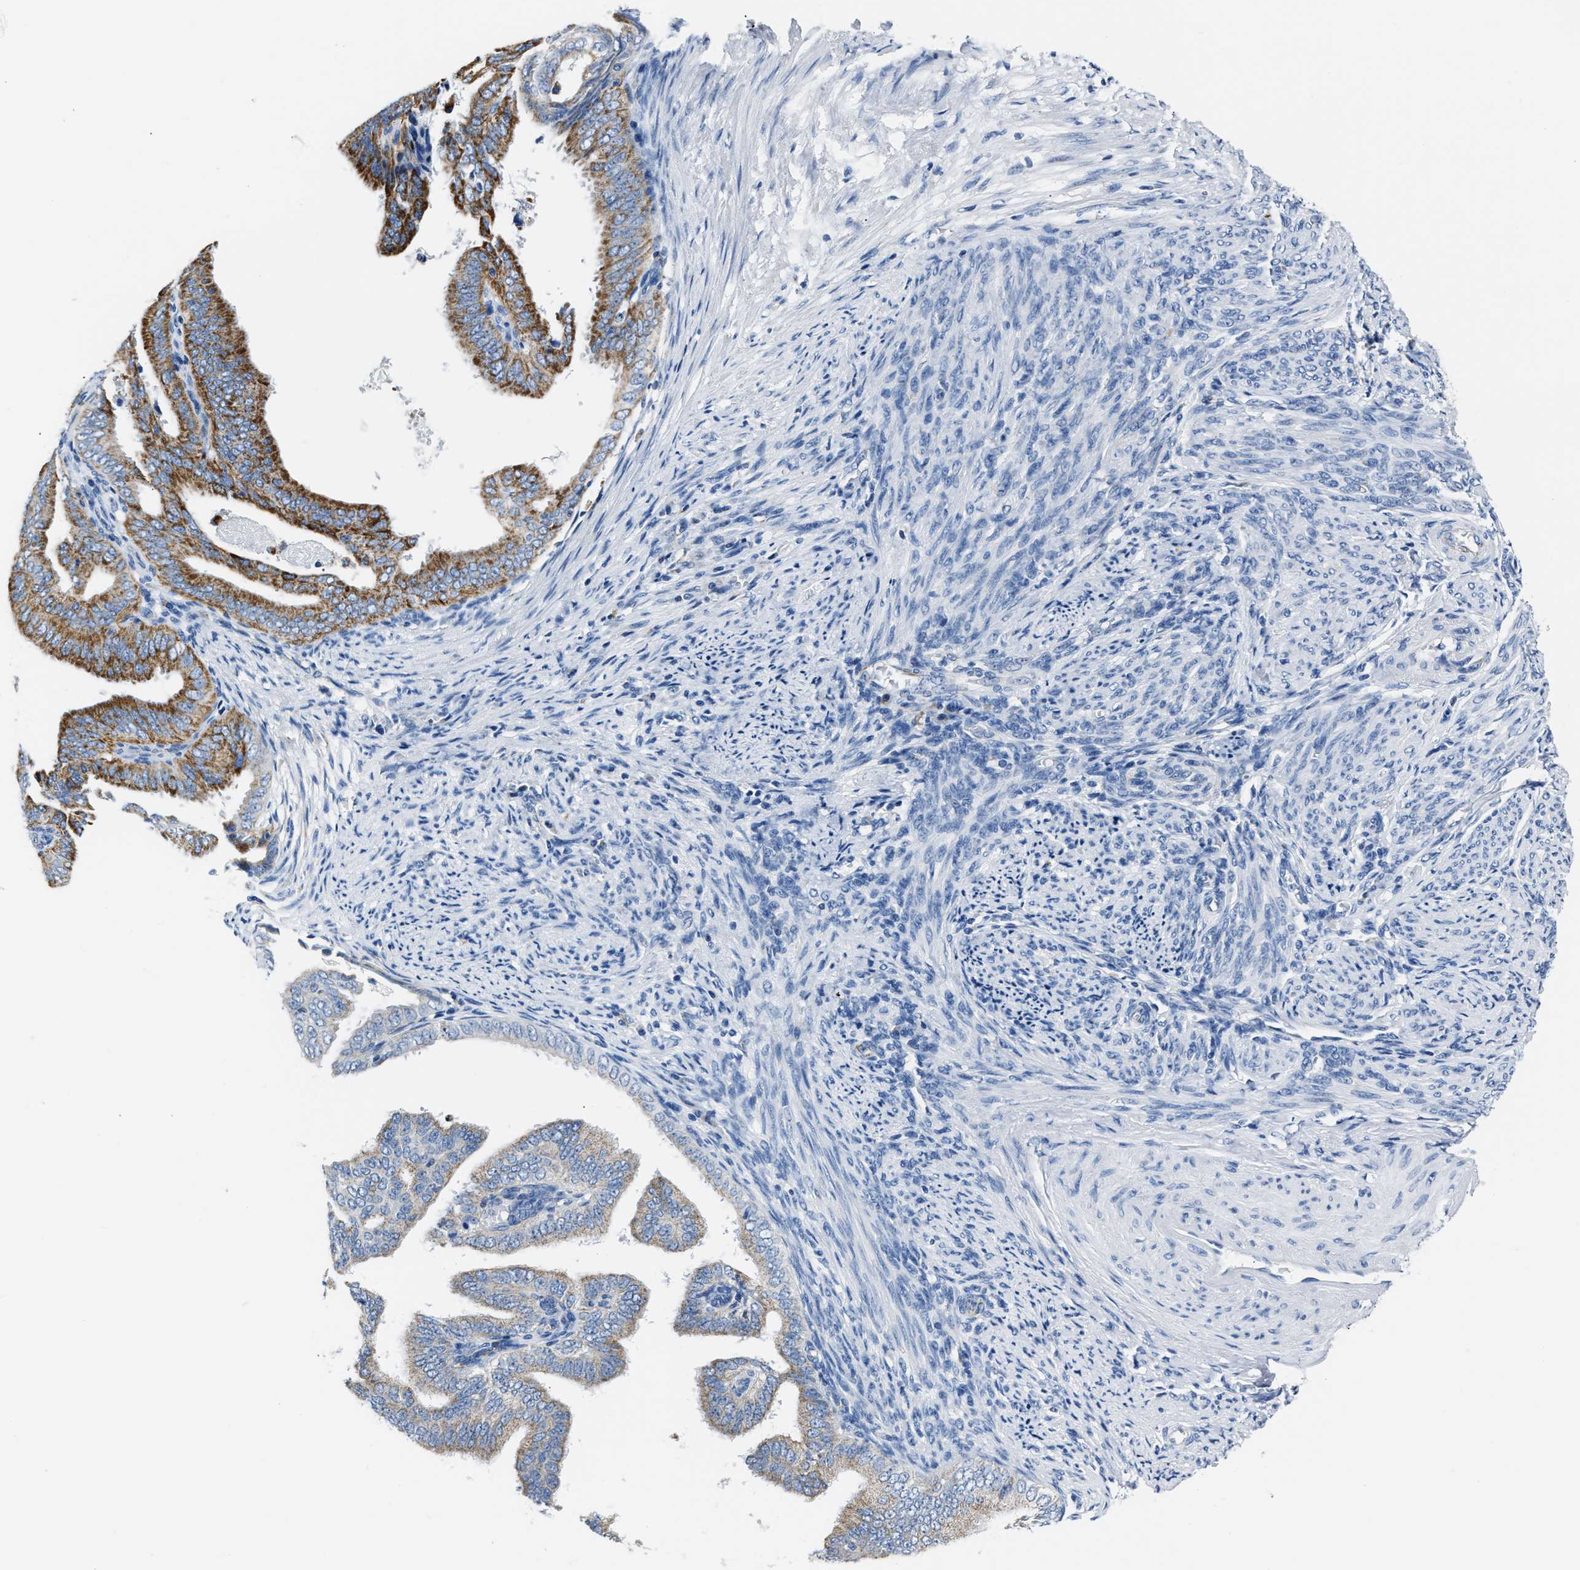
{"staining": {"intensity": "strong", "quantity": ">75%", "location": "cytoplasmic/membranous"}, "tissue": "endometrial cancer", "cell_type": "Tumor cells", "image_type": "cancer", "snomed": [{"axis": "morphology", "description": "Adenocarcinoma, NOS"}, {"axis": "topography", "description": "Endometrium"}], "caption": "Immunohistochemical staining of endometrial adenocarcinoma demonstrates high levels of strong cytoplasmic/membranous positivity in about >75% of tumor cells.", "gene": "AMACR", "patient": {"sex": "female", "age": 58}}